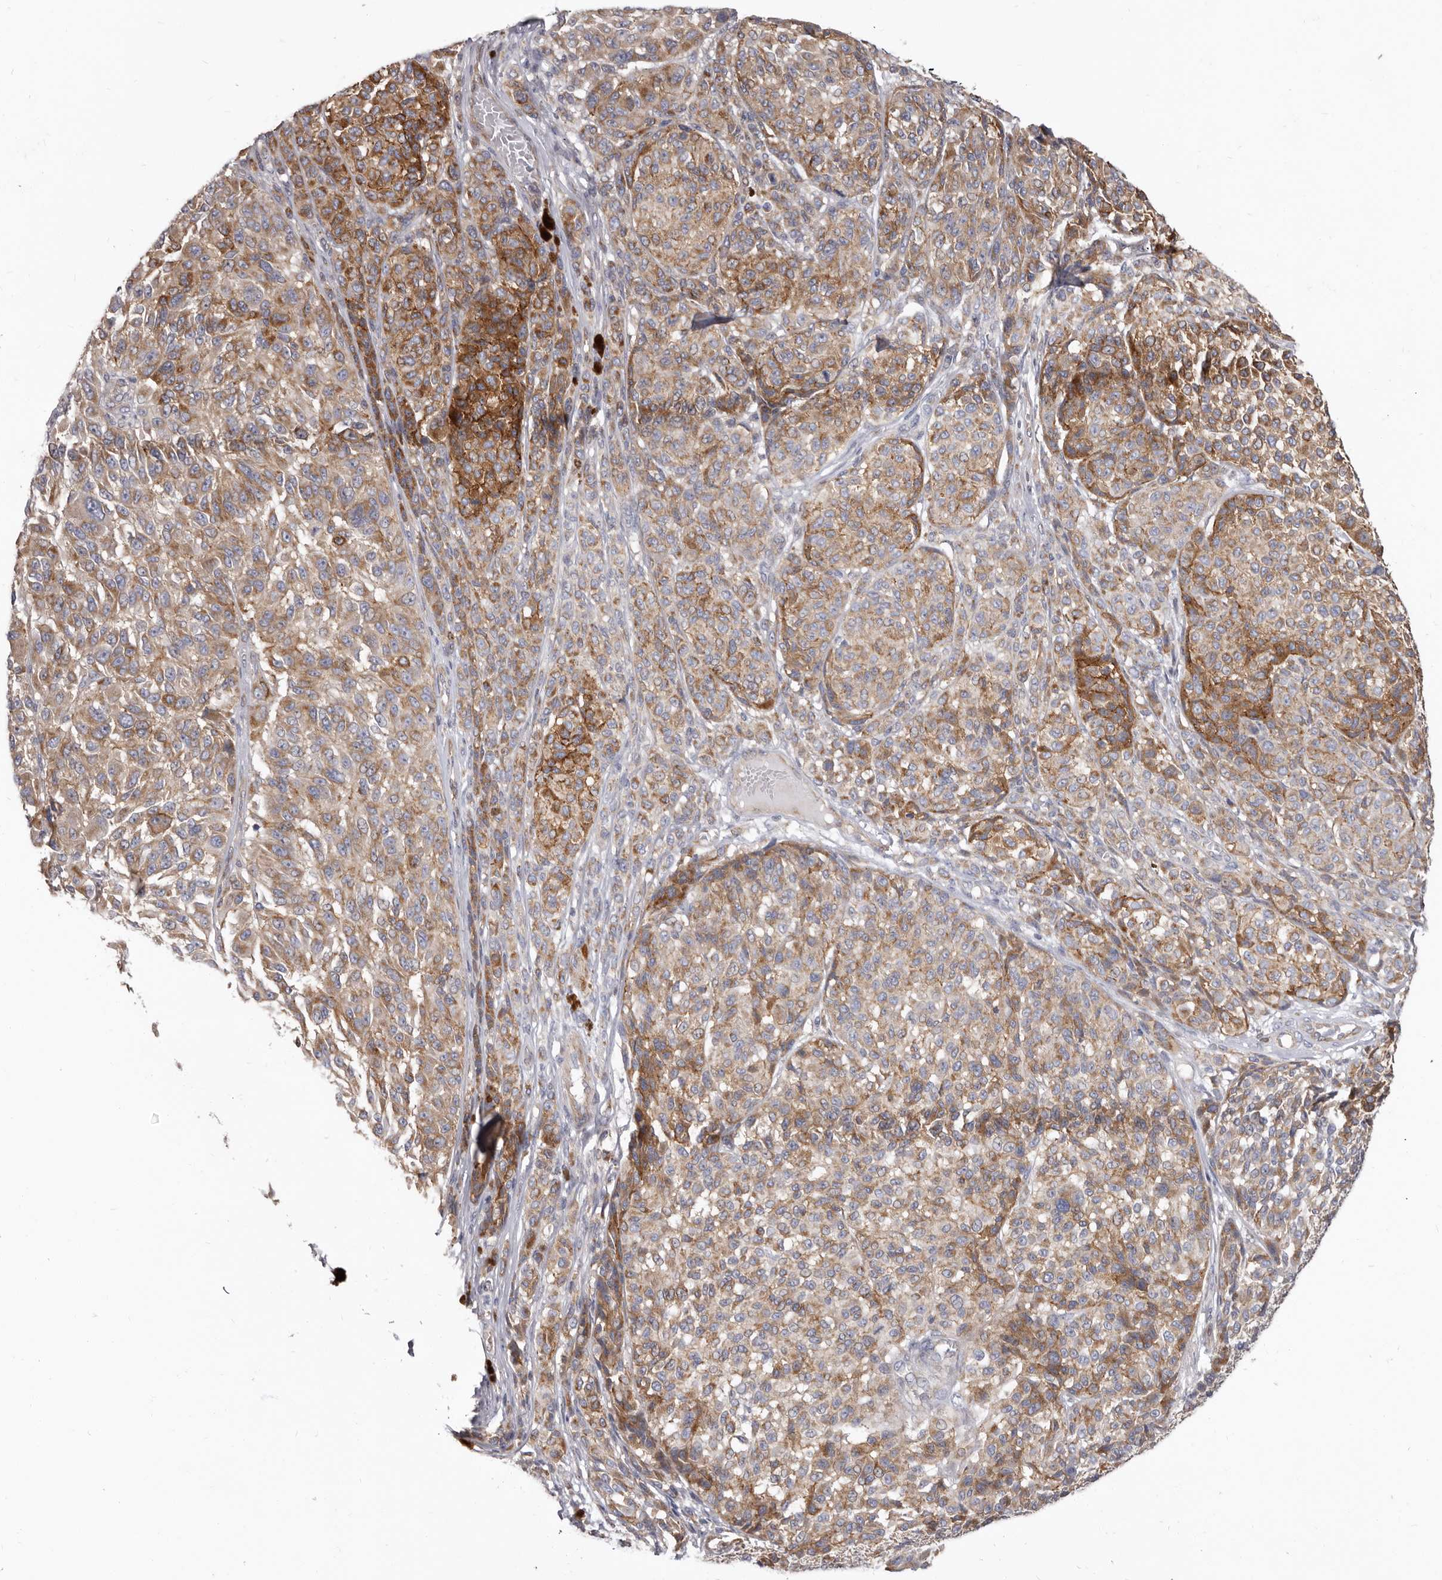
{"staining": {"intensity": "moderate", "quantity": ">75%", "location": "cytoplasmic/membranous"}, "tissue": "melanoma", "cell_type": "Tumor cells", "image_type": "cancer", "snomed": [{"axis": "morphology", "description": "Malignant melanoma, NOS"}, {"axis": "topography", "description": "Skin"}], "caption": "IHC of human malignant melanoma displays medium levels of moderate cytoplasmic/membranous expression in approximately >75% of tumor cells.", "gene": "FMO2", "patient": {"sex": "male", "age": 83}}